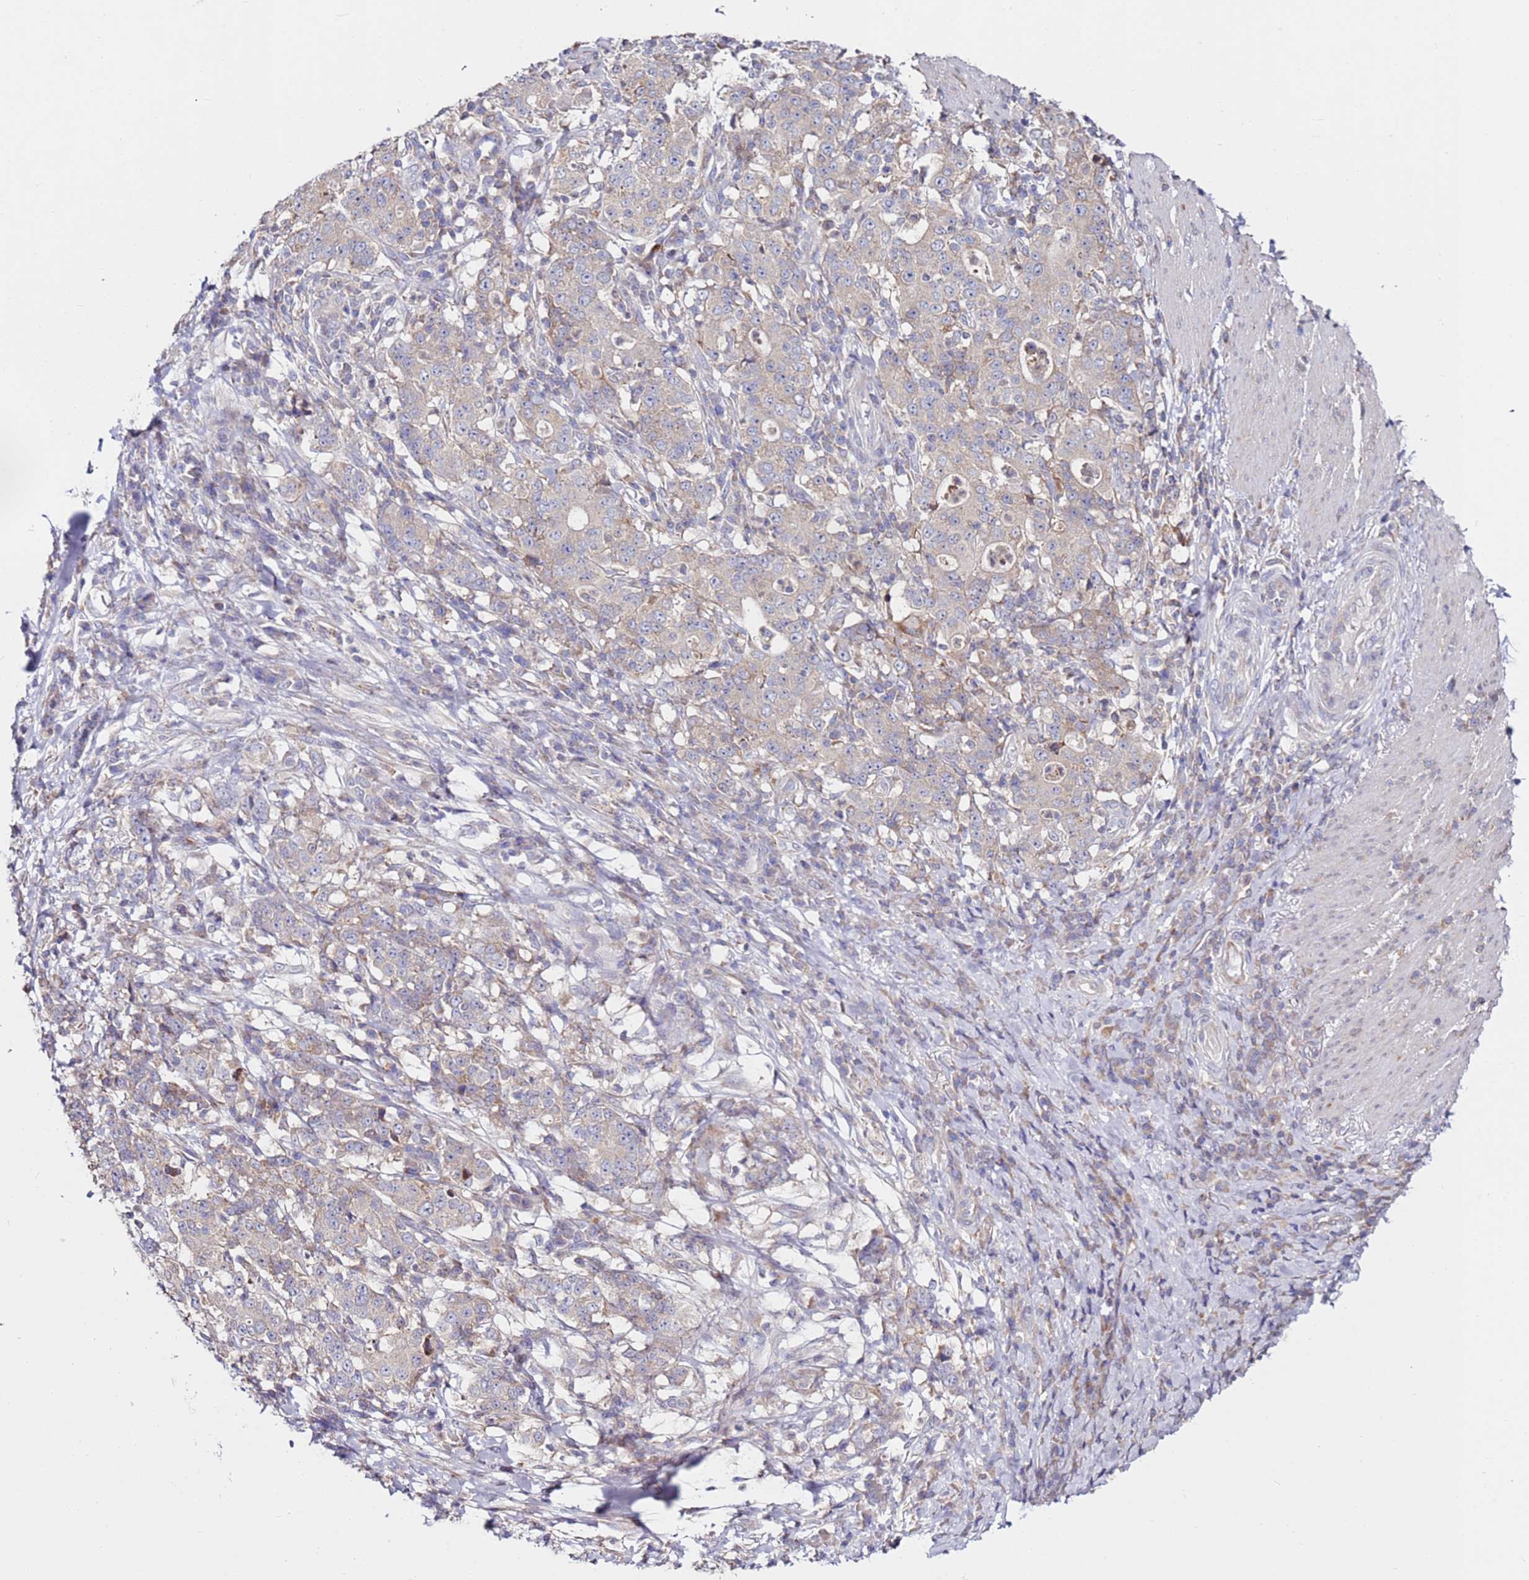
{"staining": {"intensity": "weak", "quantity": "<25%", "location": "cytoplasmic/membranous"}, "tissue": "stomach cancer", "cell_type": "Tumor cells", "image_type": "cancer", "snomed": [{"axis": "morphology", "description": "Normal tissue, NOS"}, {"axis": "morphology", "description": "Adenocarcinoma, NOS"}, {"axis": "topography", "description": "Stomach, upper"}, {"axis": "topography", "description": "Stomach"}], "caption": "Human adenocarcinoma (stomach) stained for a protein using immunohistochemistry shows no expression in tumor cells.", "gene": "CNOT9", "patient": {"sex": "male", "age": 59}}